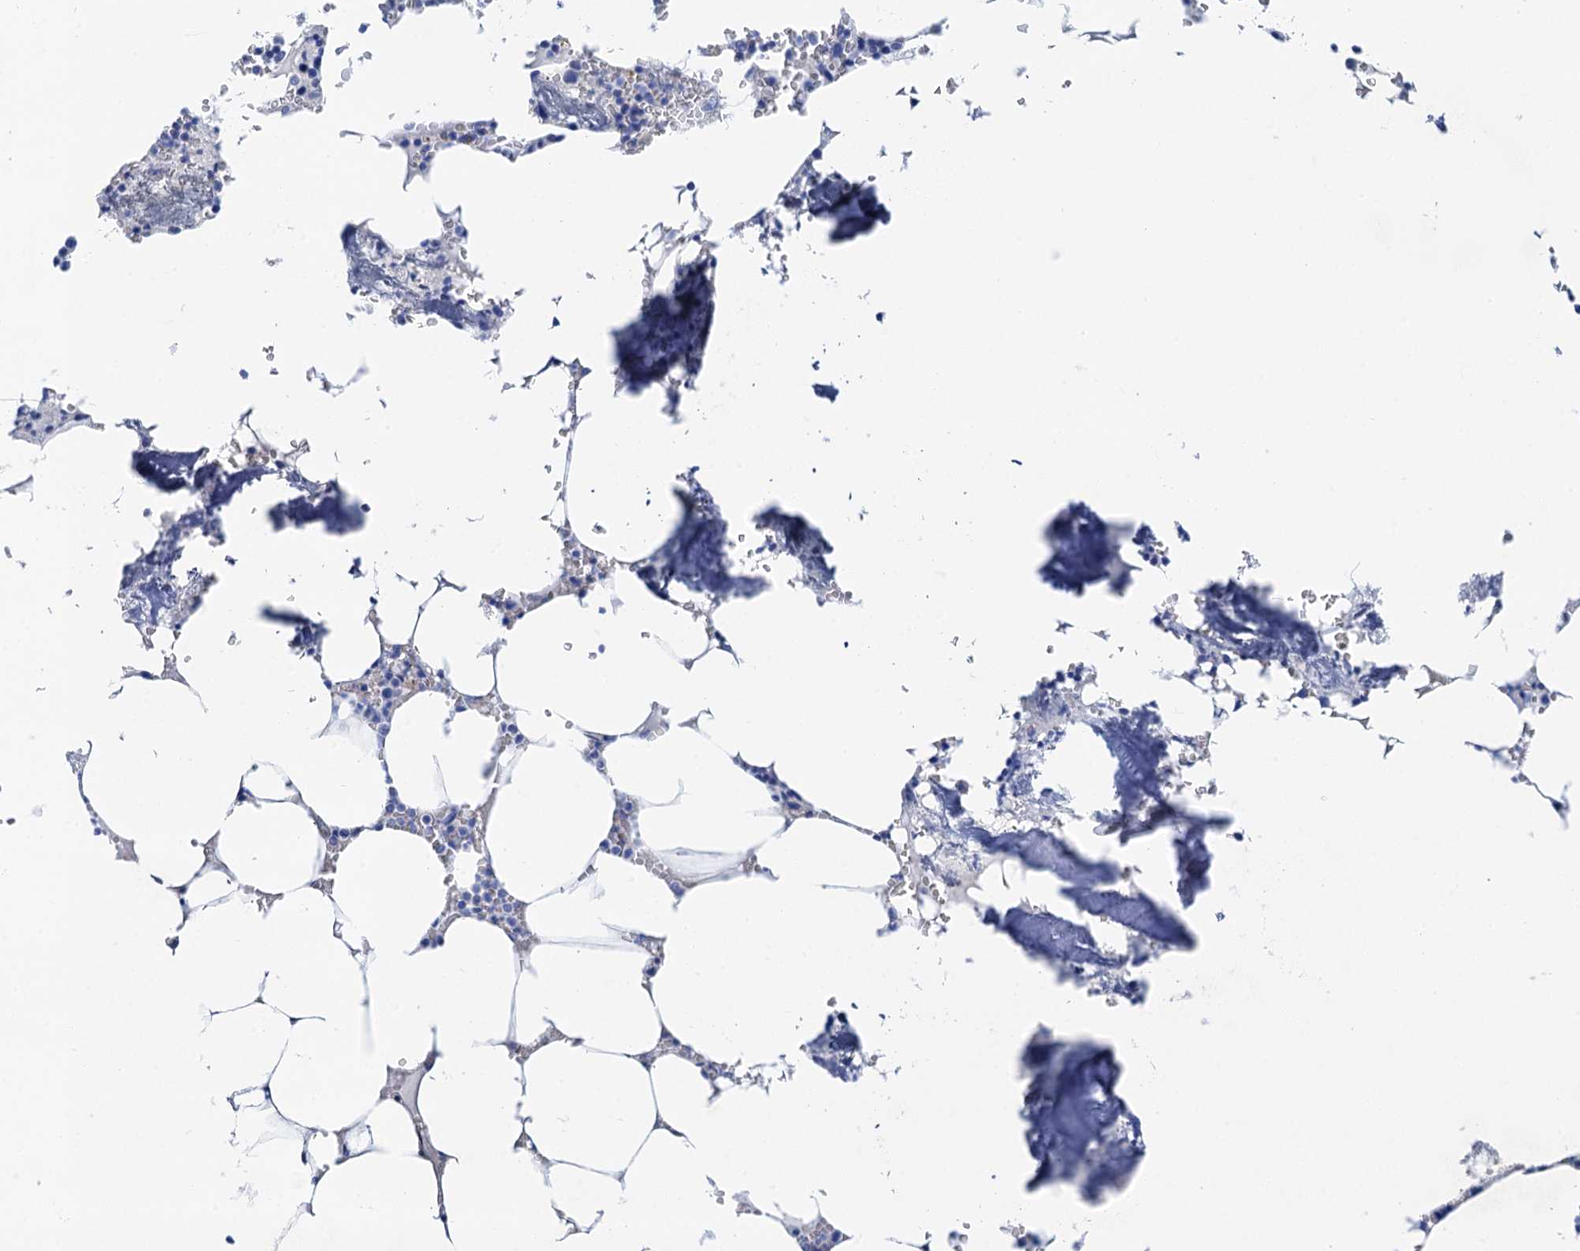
{"staining": {"intensity": "negative", "quantity": "none", "location": "none"}, "tissue": "bone marrow", "cell_type": "Hematopoietic cells", "image_type": "normal", "snomed": [{"axis": "morphology", "description": "Normal tissue, NOS"}, {"axis": "topography", "description": "Bone marrow"}], "caption": "This image is of unremarkable bone marrow stained with IHC to label a protein in brown with the nuclei are counter-stained blue. There is no staining in hematopoietic cells. (Brightfield microscopy of DAB immunohistochemistry (IHC) at high magnification).", "gene": "NLRP10", "patient": {"sex": "male", "age": 70}}